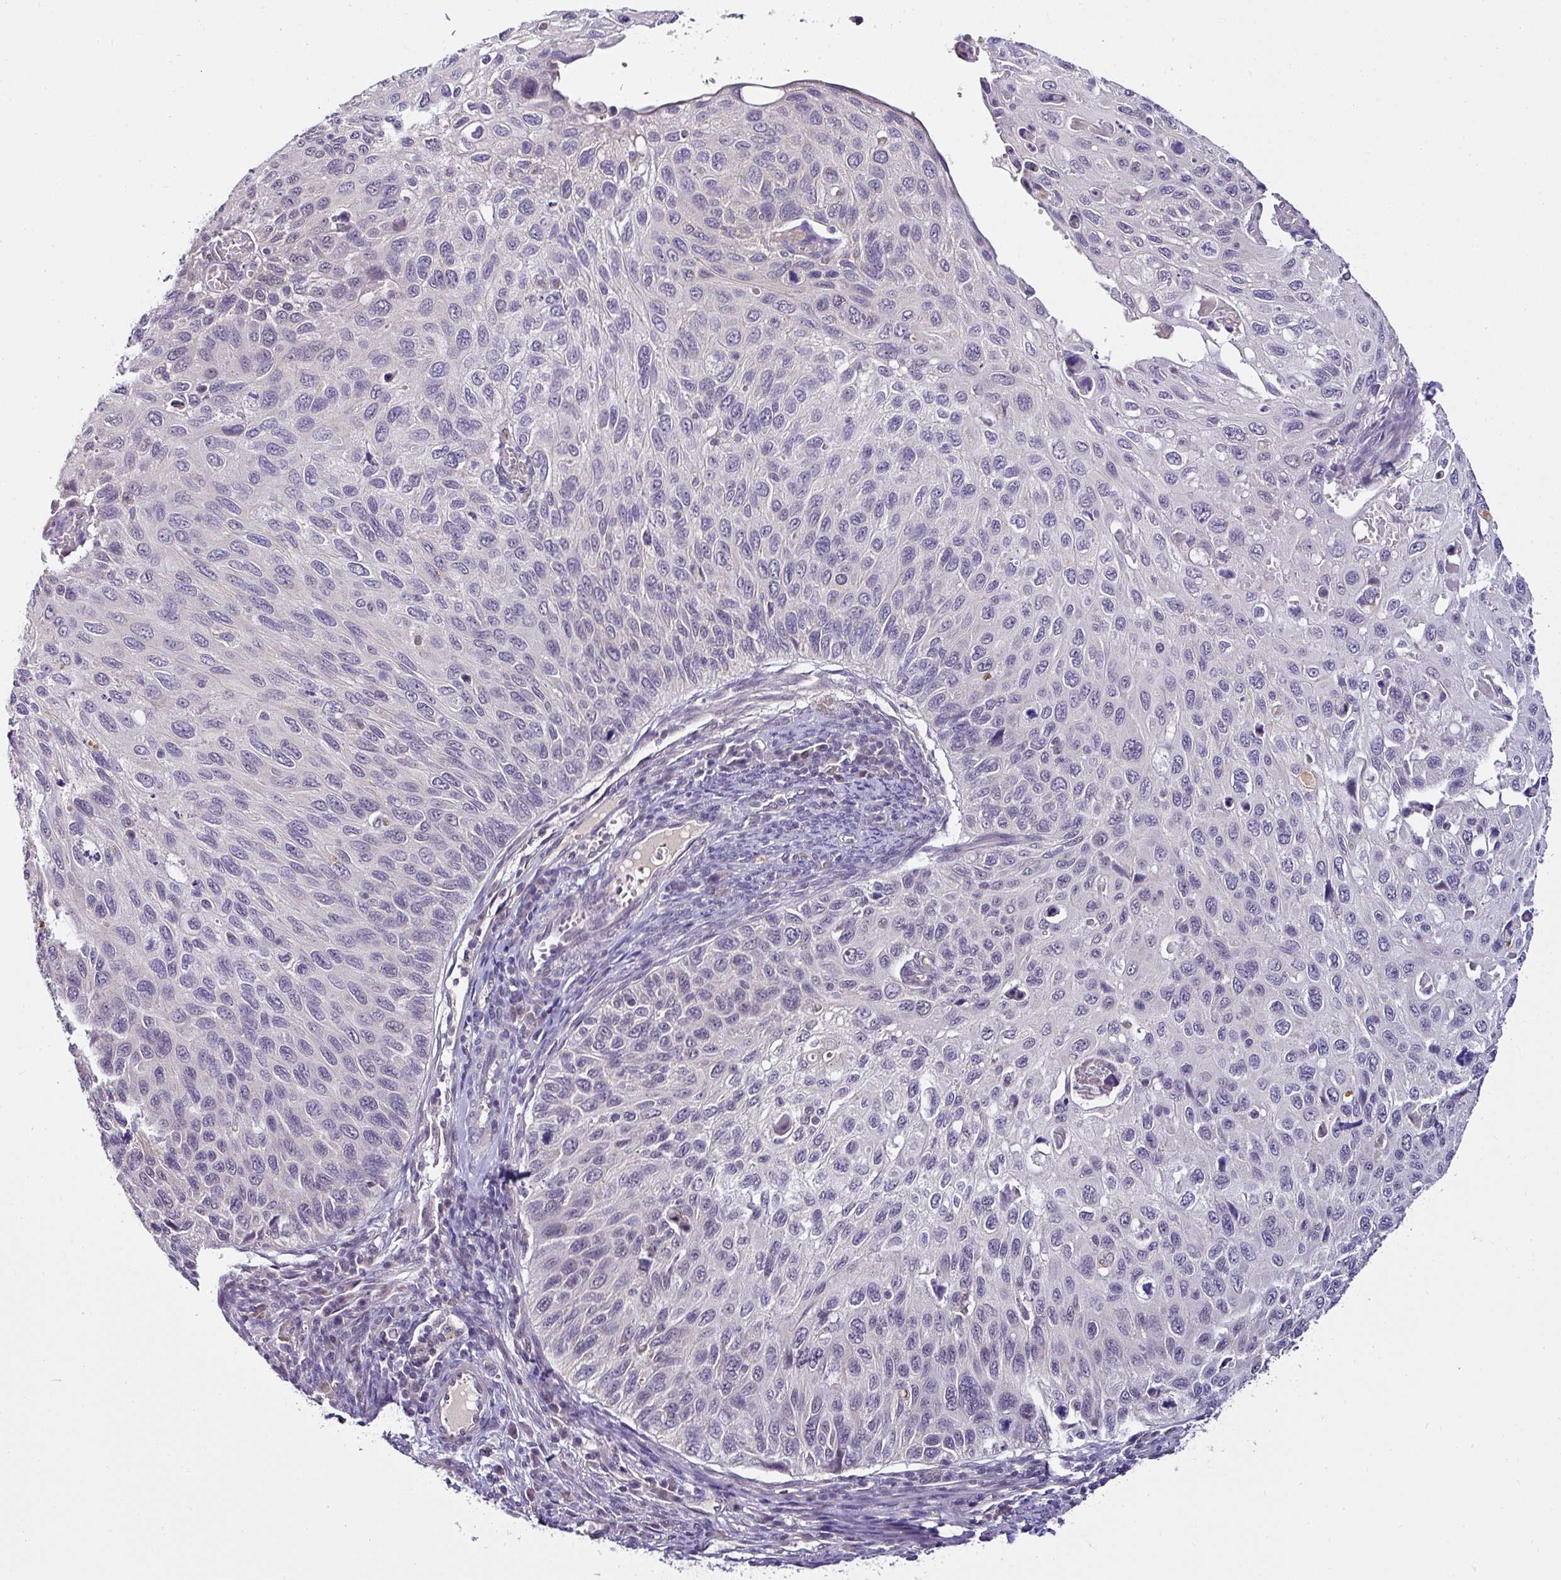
{"staining": {"intensity": "negative", "quantity": "none", "location": "none"}, "tissue": "cervical cancer", "cell_type": "Tumor cells", "image_type": "cancer", "snomed": [{"axis": "morphology", "description": "Squamous cell carcinoma, NOS"}, {"axis": "topography", "description": "Cervix"}], "caption": "Tumor cells are negative for protein expression in human cervical squamous cell carcinoma.", "gene": "NAPSA", "patient": {"sex": "female", "age": 70}}